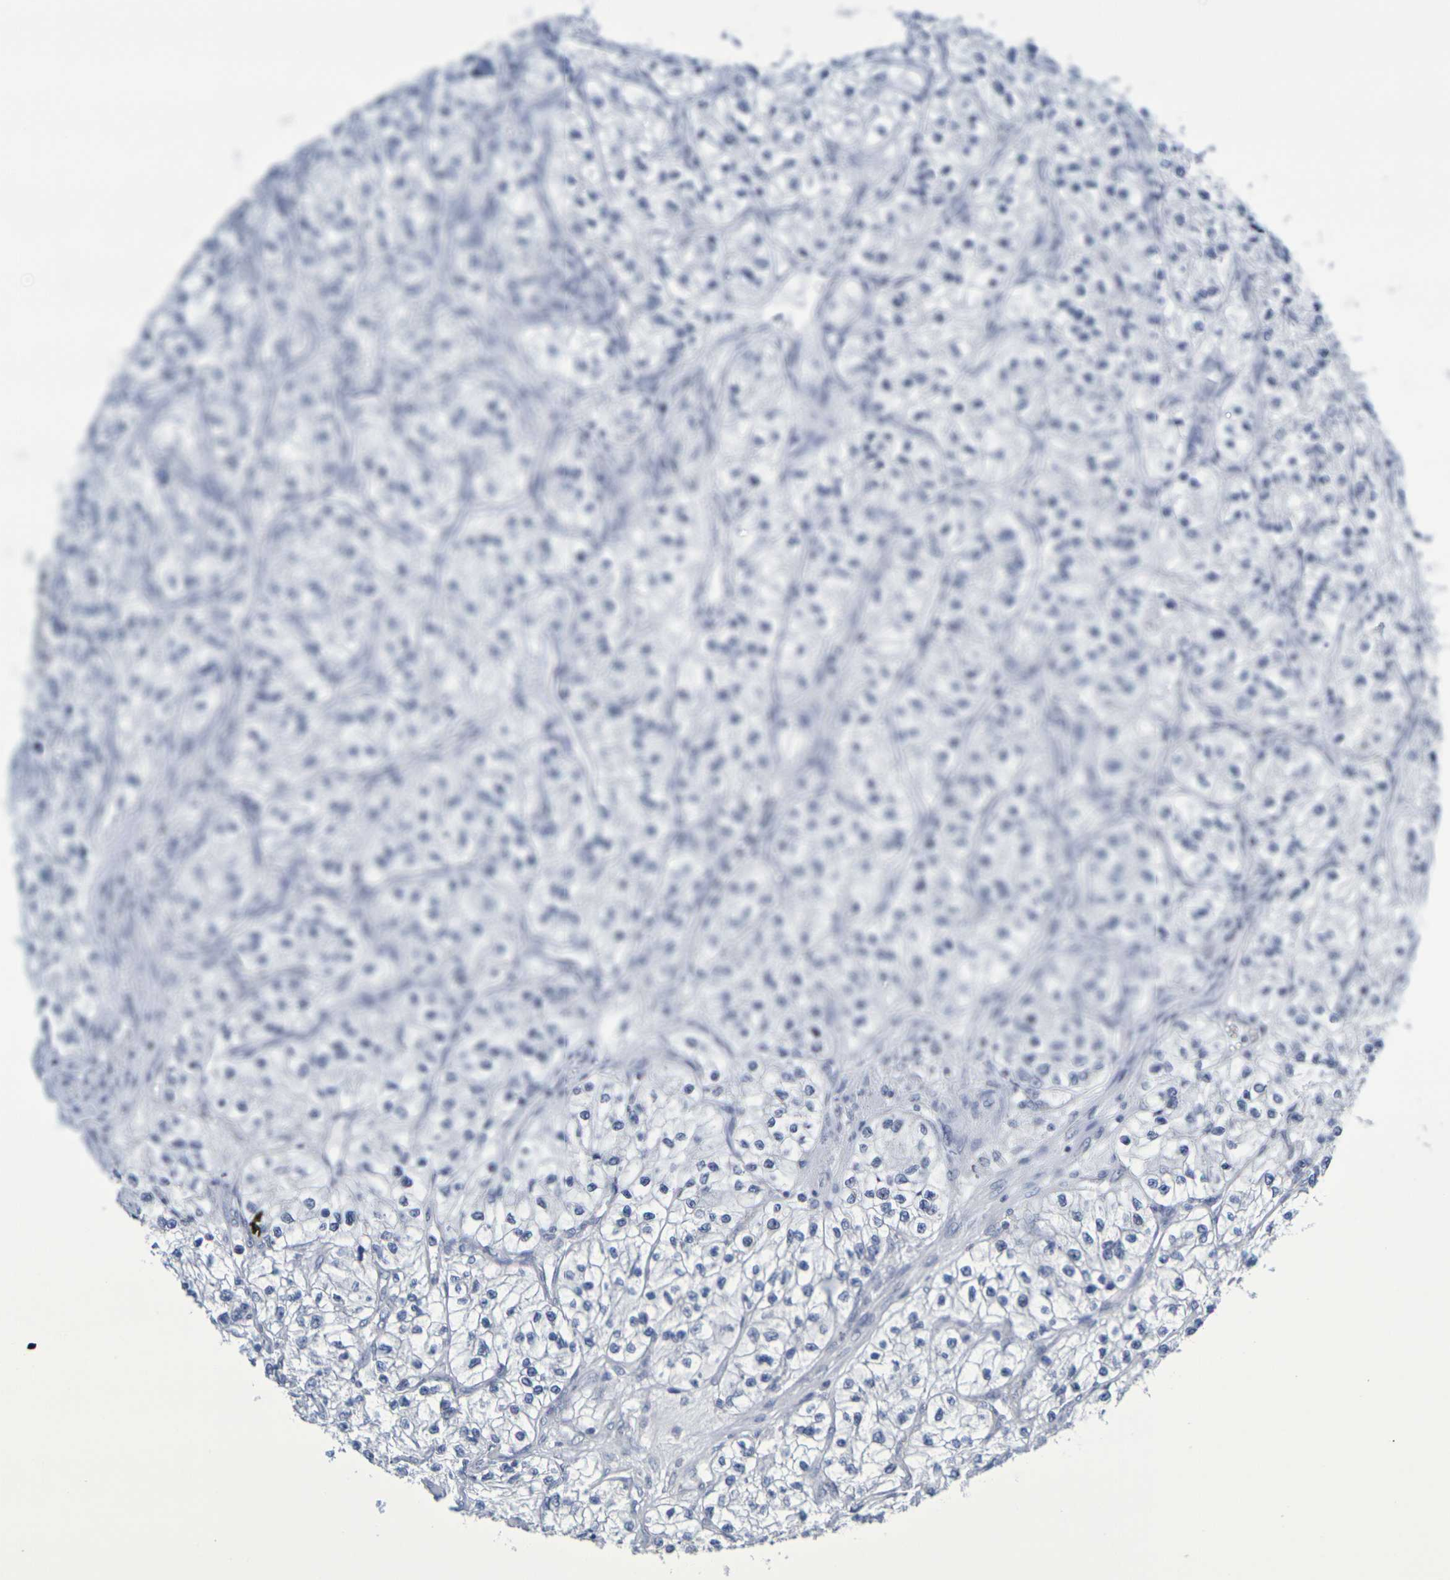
{"staining": {"intensity": "negative", "quantity": "none", "location": "none"}, "tissue": "renal cancer", "cell_type": "Tumor cells", "image_type": "cancer", "snomed": [{"axis": "morphology", "description": "Adenocarcinoma, NOS"}, {"axis": "topography", "description": "Kidney"}], "caption": "Immunohistochemistry image of human renal cancer (adenocarcinoma) stained for a protein (brown), which exhibits no staining in tumor cells.", "gene": "CHRNB1", "patient": {"sex": "female", "age": 57}}